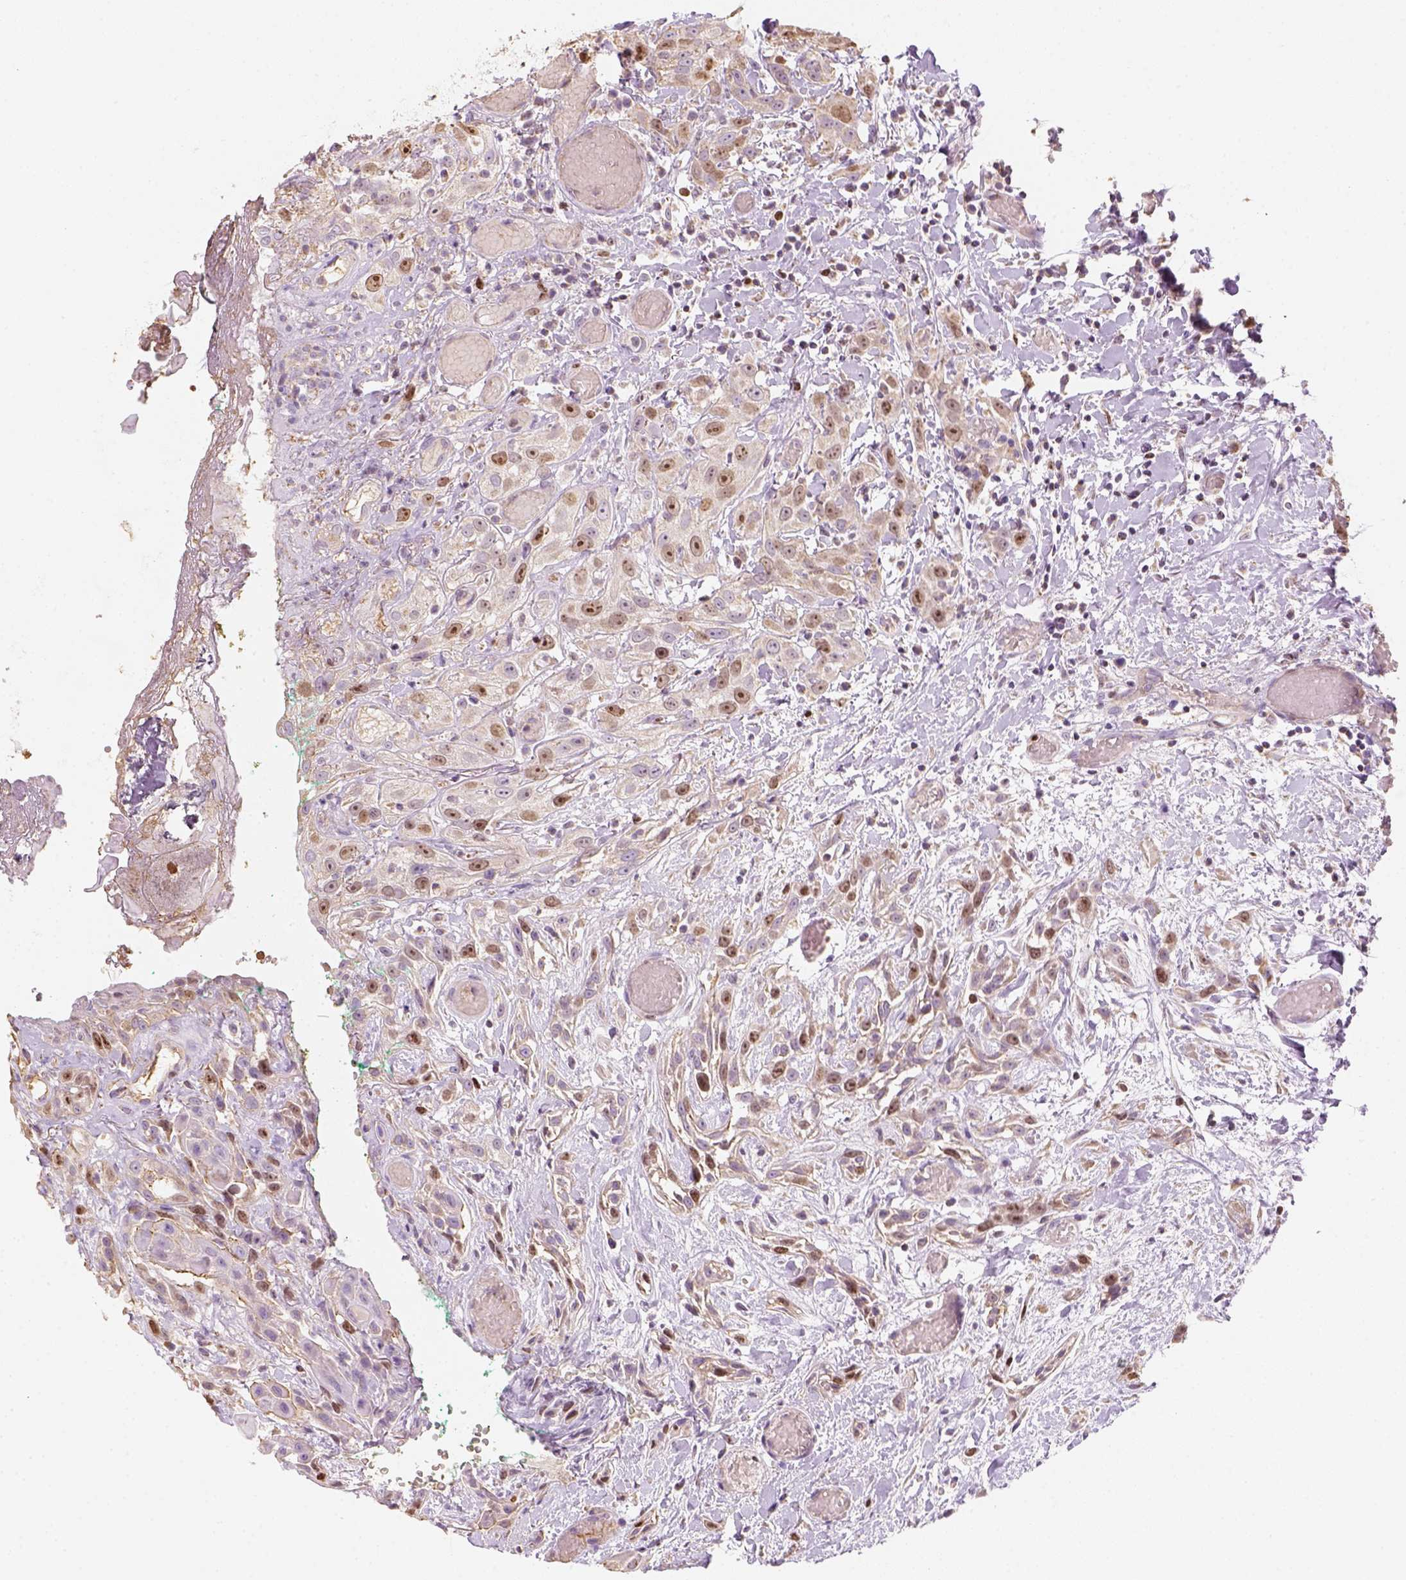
{"staining": {"intensity": "moderate", "quantity": "<25%", "location": "nuclear"}, "tissue": "head and neck cancer", "cell_type": "Tumor cells", "image_type": "cancer", "snomed": [{"axis": "morphology", "description": "Normal tissue, NOS"}, {"axis": "morphology", "description": "Squamous cell carcinoma, NOS"}, {"axis": "topography", "description": "Oral tissue"}, {"axis": "topography", "description": "Salivary gland"}, {"axis": "topography", "description": "Head-Neck"}], "caption": "Head and neck cancer stained for a protein reveals moderate nuclear positivity in tumor cells. The staining was performed using DAB (3,3'-diaminobenzidine) to visualize the protein expression in brown, while the nuclei were stained in blue with hematoxylin (Magnification: 20x).", "gene": "LCA5", "patient": {"sex": "female", "age": 62}}